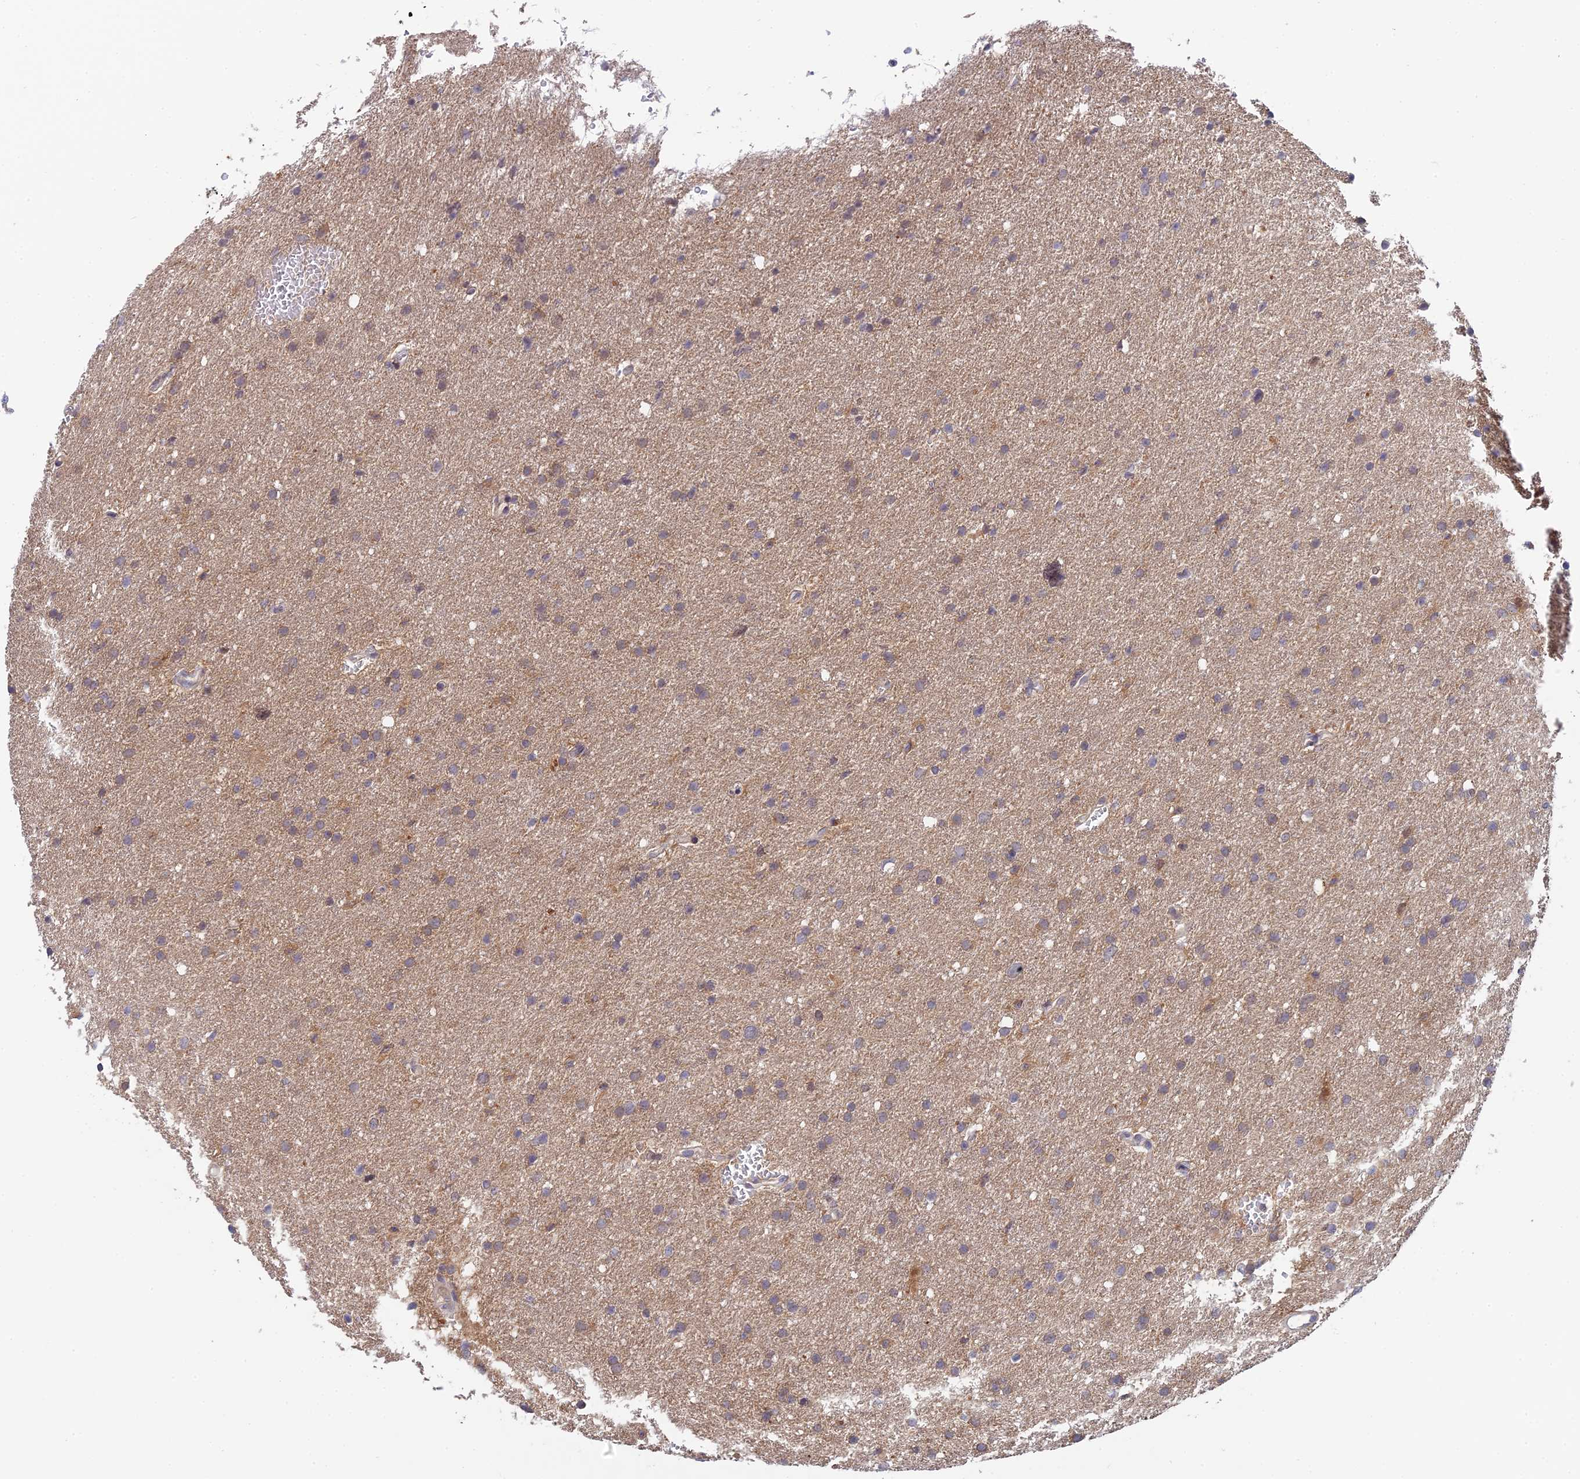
{"staining": {"intensity": "weak", "quantity": ">75%", "location": "cytoplasmic/membranous"}, "tissue": "glioma", "cell_type": "Tumor cells", "image_type": "cancer", "snomed": [{"axis": "morphology", "description": "Glioma, malignant, High grade"}, {"axis": "topography", "description": "Cerebral cortex"}], "caption": "This is a histology image of IHC staining of glioma, which shows weak expression in the cytoplasmic/membranous of tumor cells.", "gene": "ELOA2", "patient": {"sex": "female", "age": 36}}